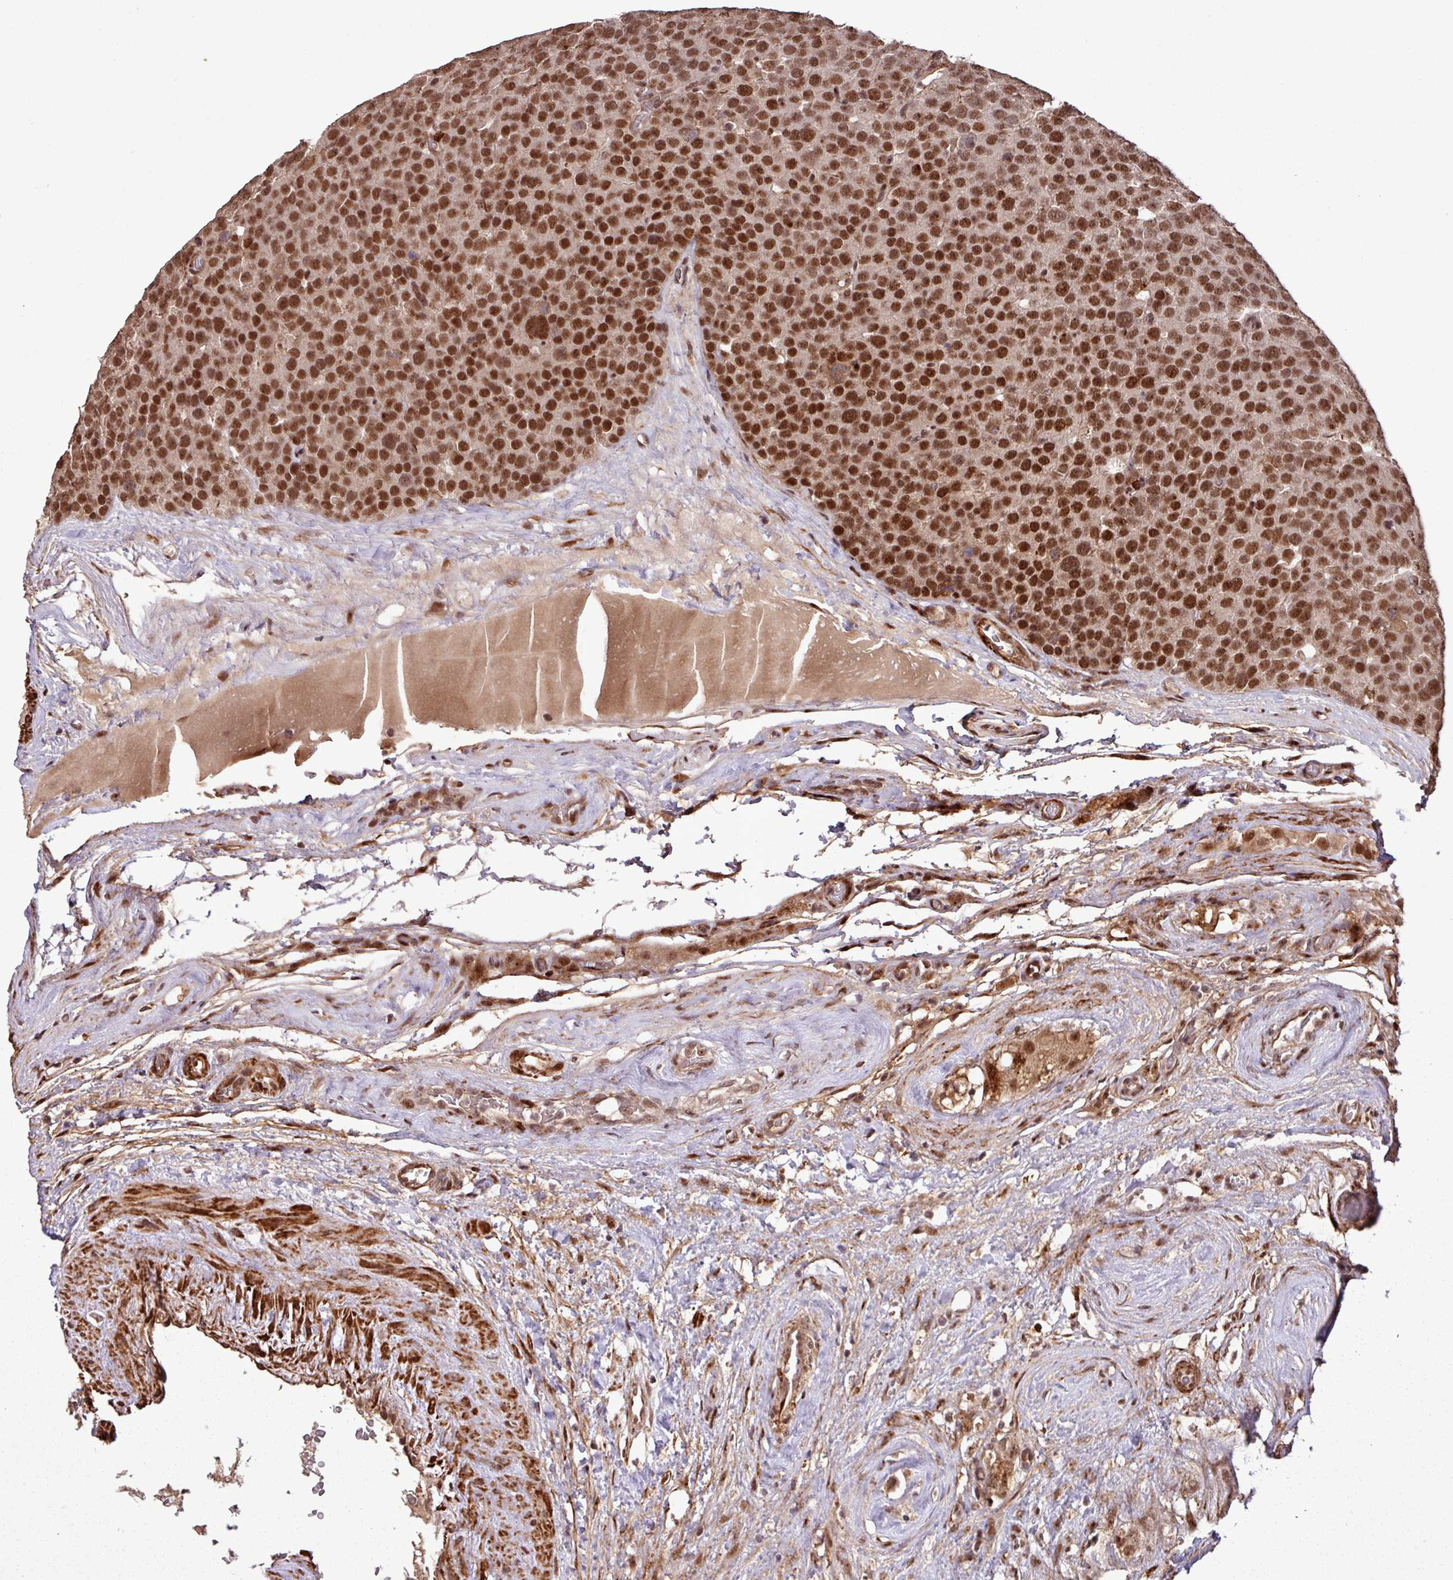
{"staining": {"intensity": "strong", "quantity": ">75%", "location": "nuclear"}, "tissue": "testis cancer", "cell_type": "Tumor cells", "image_type": "cancer", "snomed": [{"axis": "morphology", "description": "Seminoma, NOS"}, {"axis": "topography", "description": "Testis"}], "caption": "High-power microscopy captured an immunohistochemistry histopathology image of testis cancer (seminoma), revealing strong nuclear expression in approximately >75% of tumor cells.", "gene": "SLC22A24", "patient": {"sex": "male", "age": 71}}